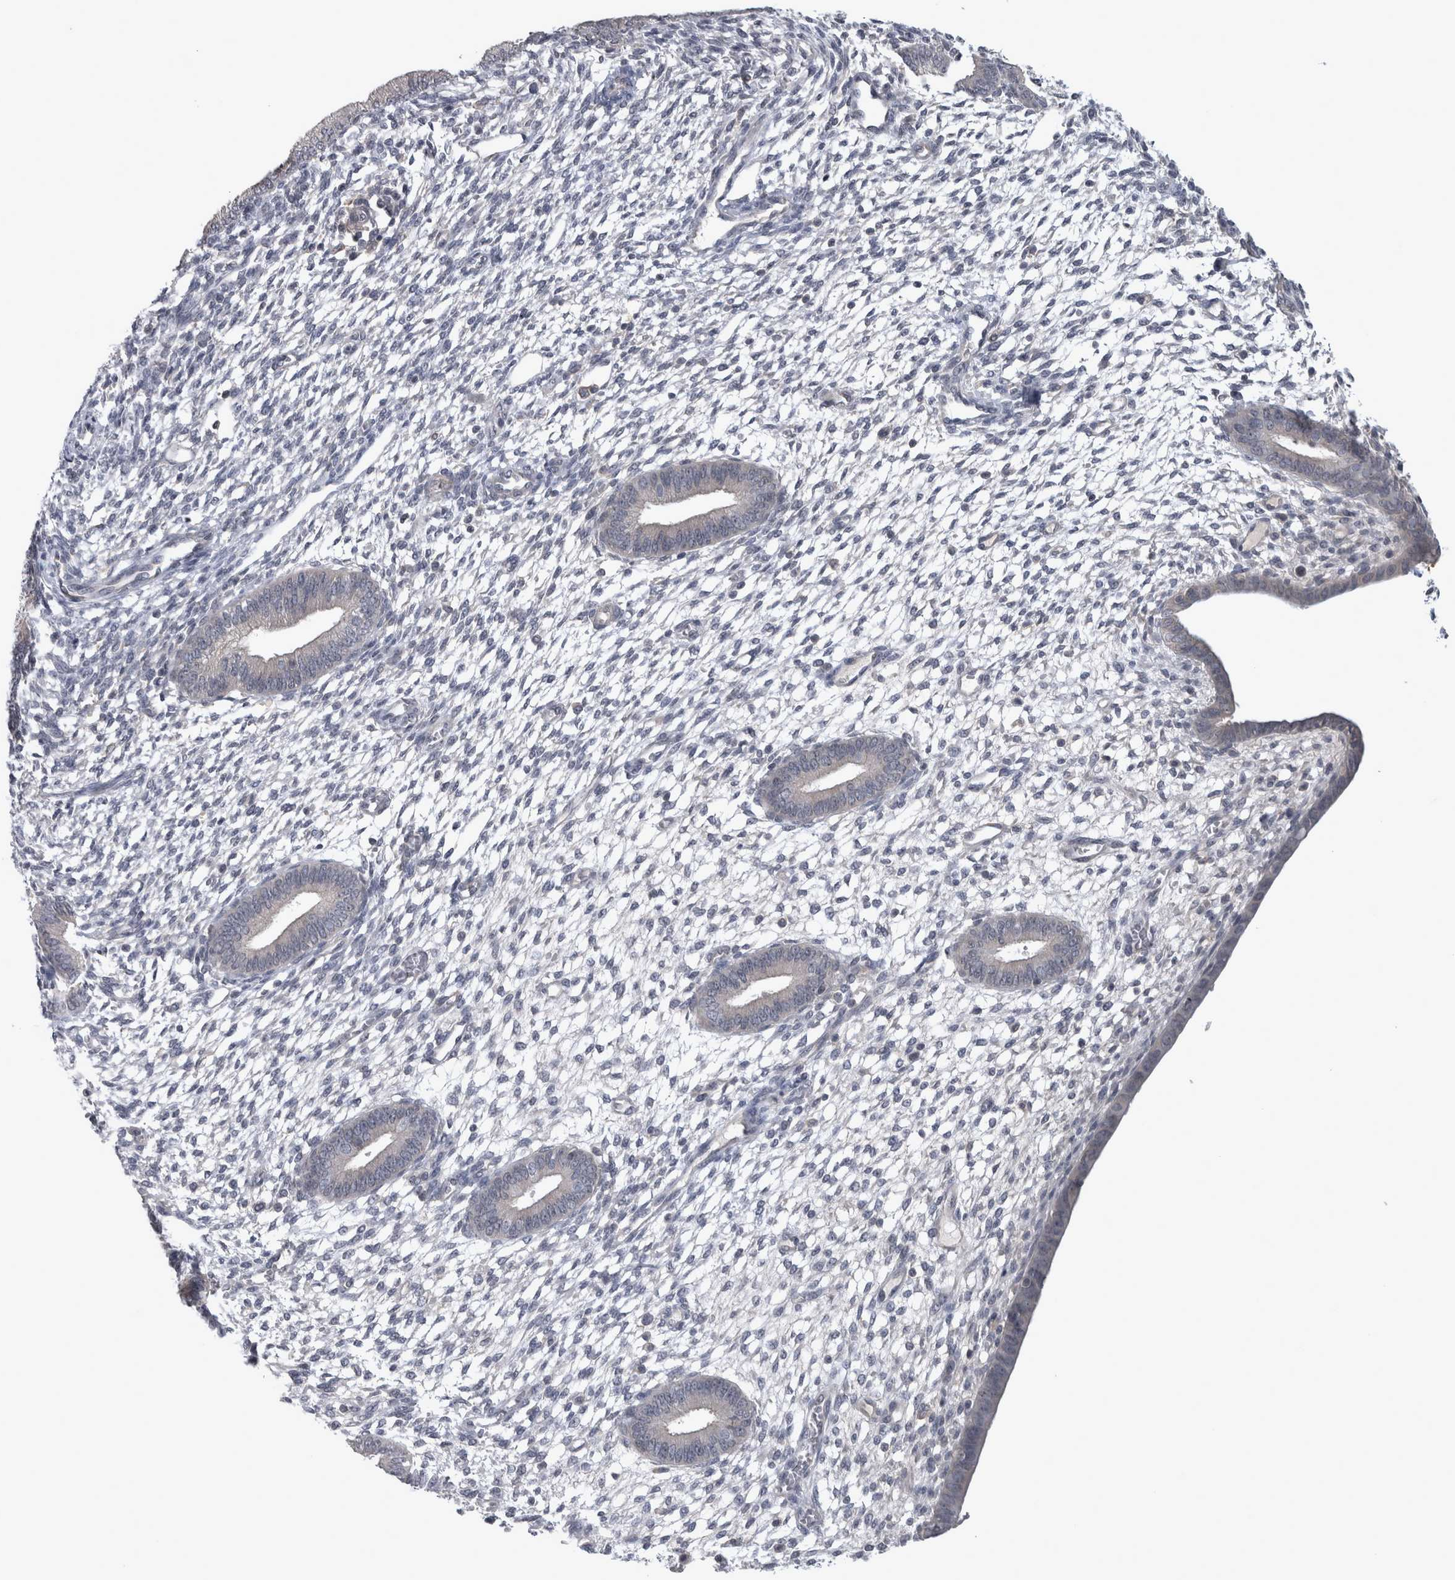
{"staining": {"intensity": "negative", "quantity": "none", "location": "none"}, "tissue": "endometrium", "cell_type": "Cells in endometrial stroma", "image_type": "normal", "snomed": [{"axis": "morphology", "description": "Normal tissue, NOS"}, {"axis": "topography", "description": "Endometrium"}], "caption": "Endometrium was stained to show a protein in brown. There is no significant expression in cells in endometrial stroma. (Immunohistochemistry, brightfield microscopy, high magnification).", "gene": "RBM28", "patient": {"sex": "female", "age": 46}}